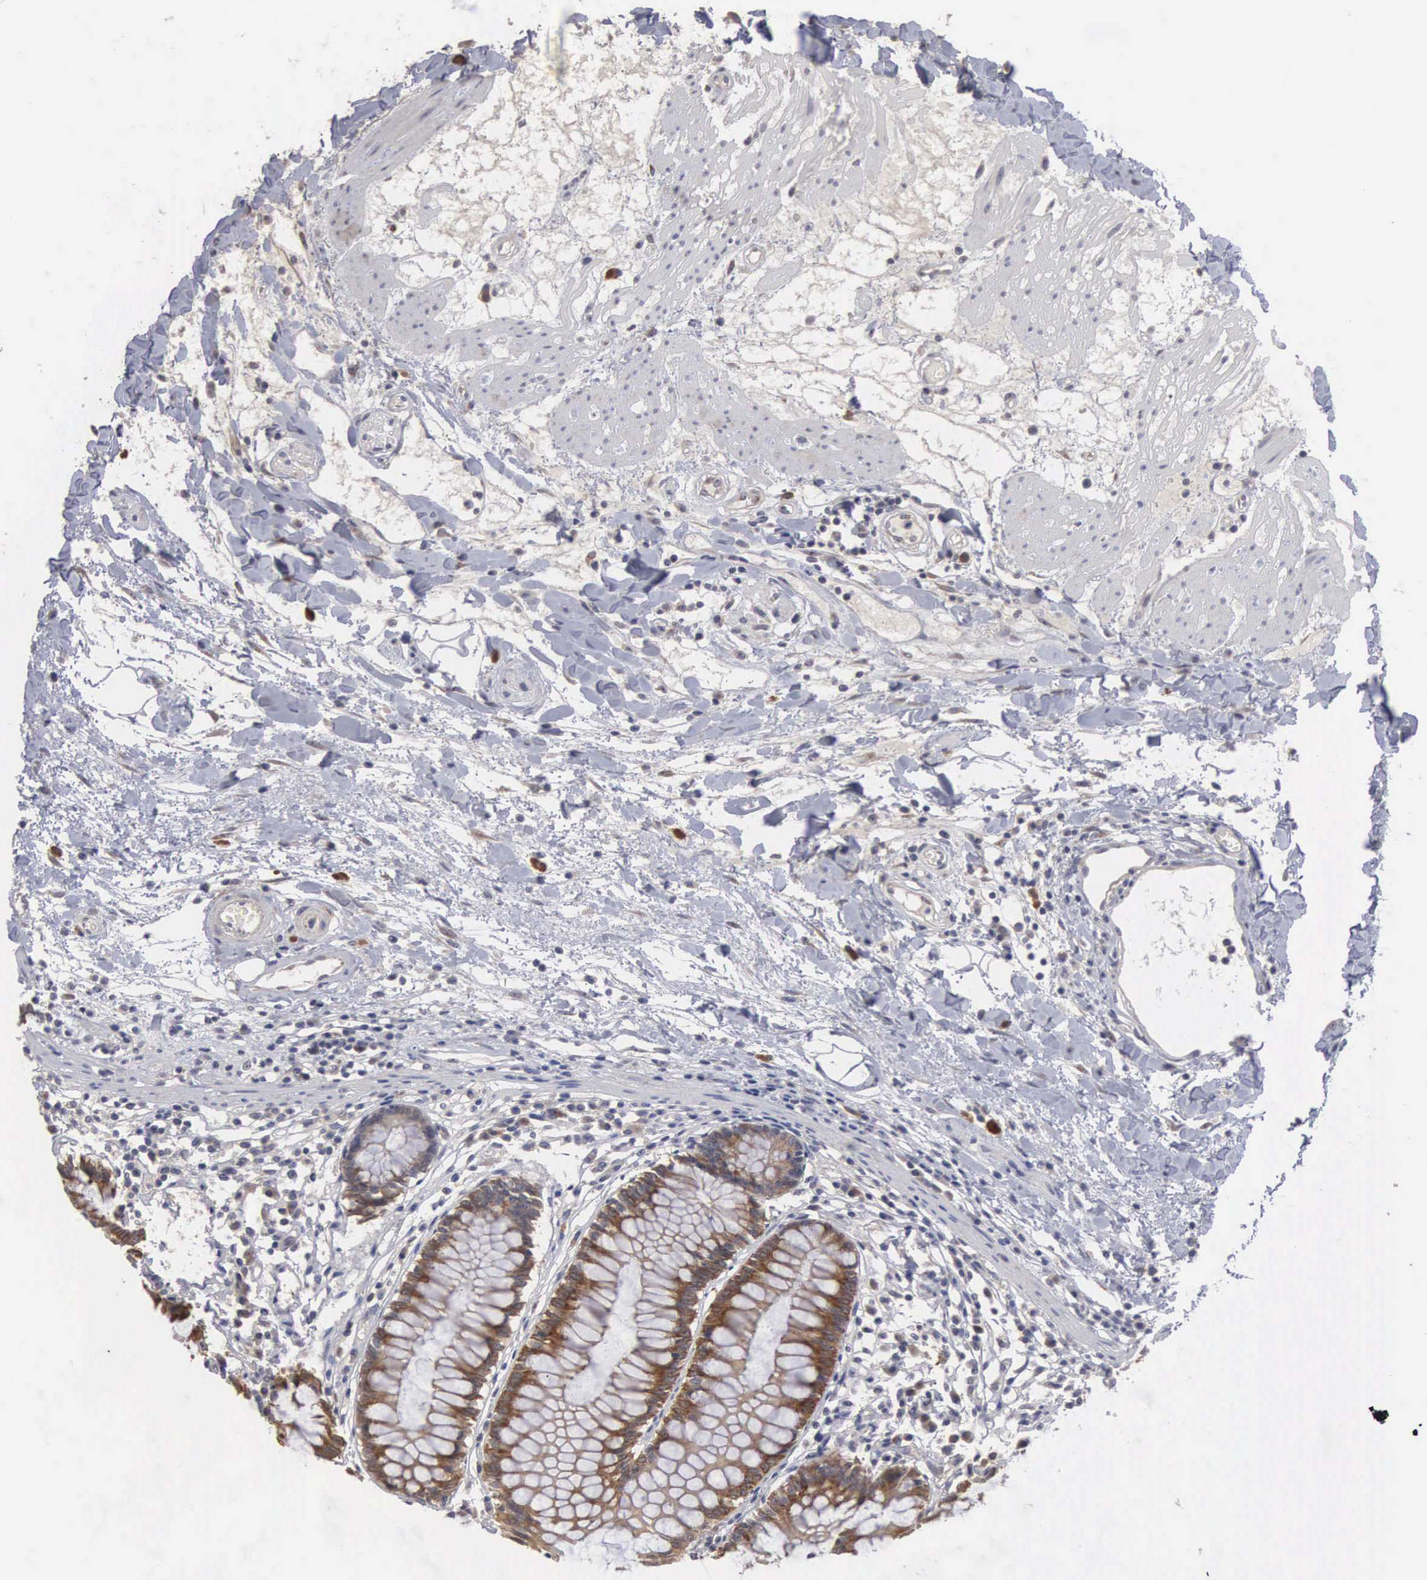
{"staining": {"intensity": "negative", "quantity": "none", "location": "none"}, "tissue": "colon", "cell_type": "Endothelial cells", "image_type": "normal", "snomed": [{"axis": "morphology", "description": "Normal tissue, NOS"}, {"axis": "topography", "description": "Colon"}], "caption": "This is an immunohistochemistry histopathology image of benign colon. There is no staining in endothelial cells.", "gene": "AMN", "patient": {"sex": "female", "age": 55}}